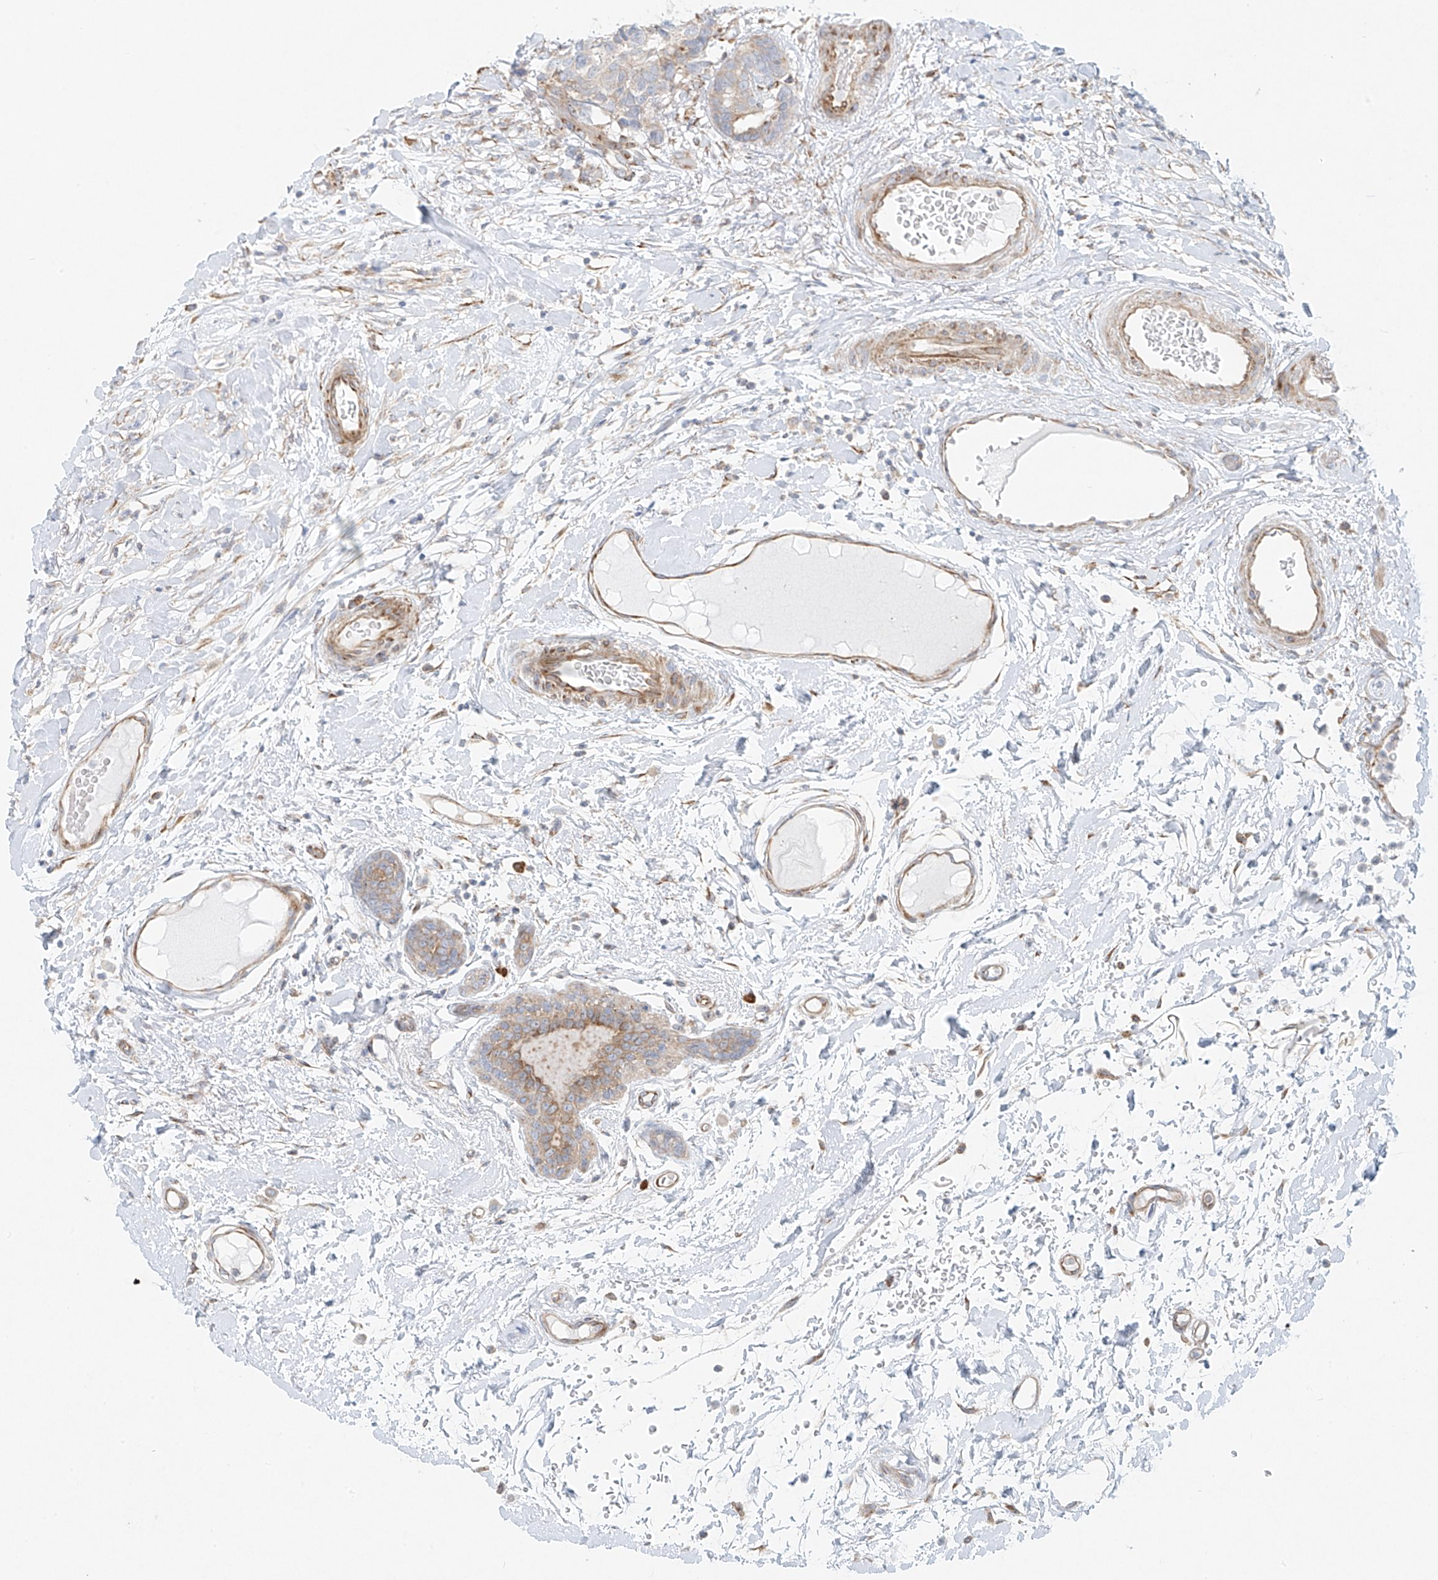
{"staining": {"intensity": "weak", "quantity": "<25%", "location": "cytoplasmic/membranous"}, "tissue": "breast cancer", "cell_type": "Tumor cells", "image_type": "cancer", "snomed": [{"axis": "morphology", "description": "Duct carcinoma"}, {"axis": "topography", "description": "Breast"}], "caption": "Breast cancer (intraductal carcinoma) was stained to show a protein in brown. There is no significant expression in tumor cells.", "gene": "EIPR1", "patient": {"sex": "female", "age": 87}}